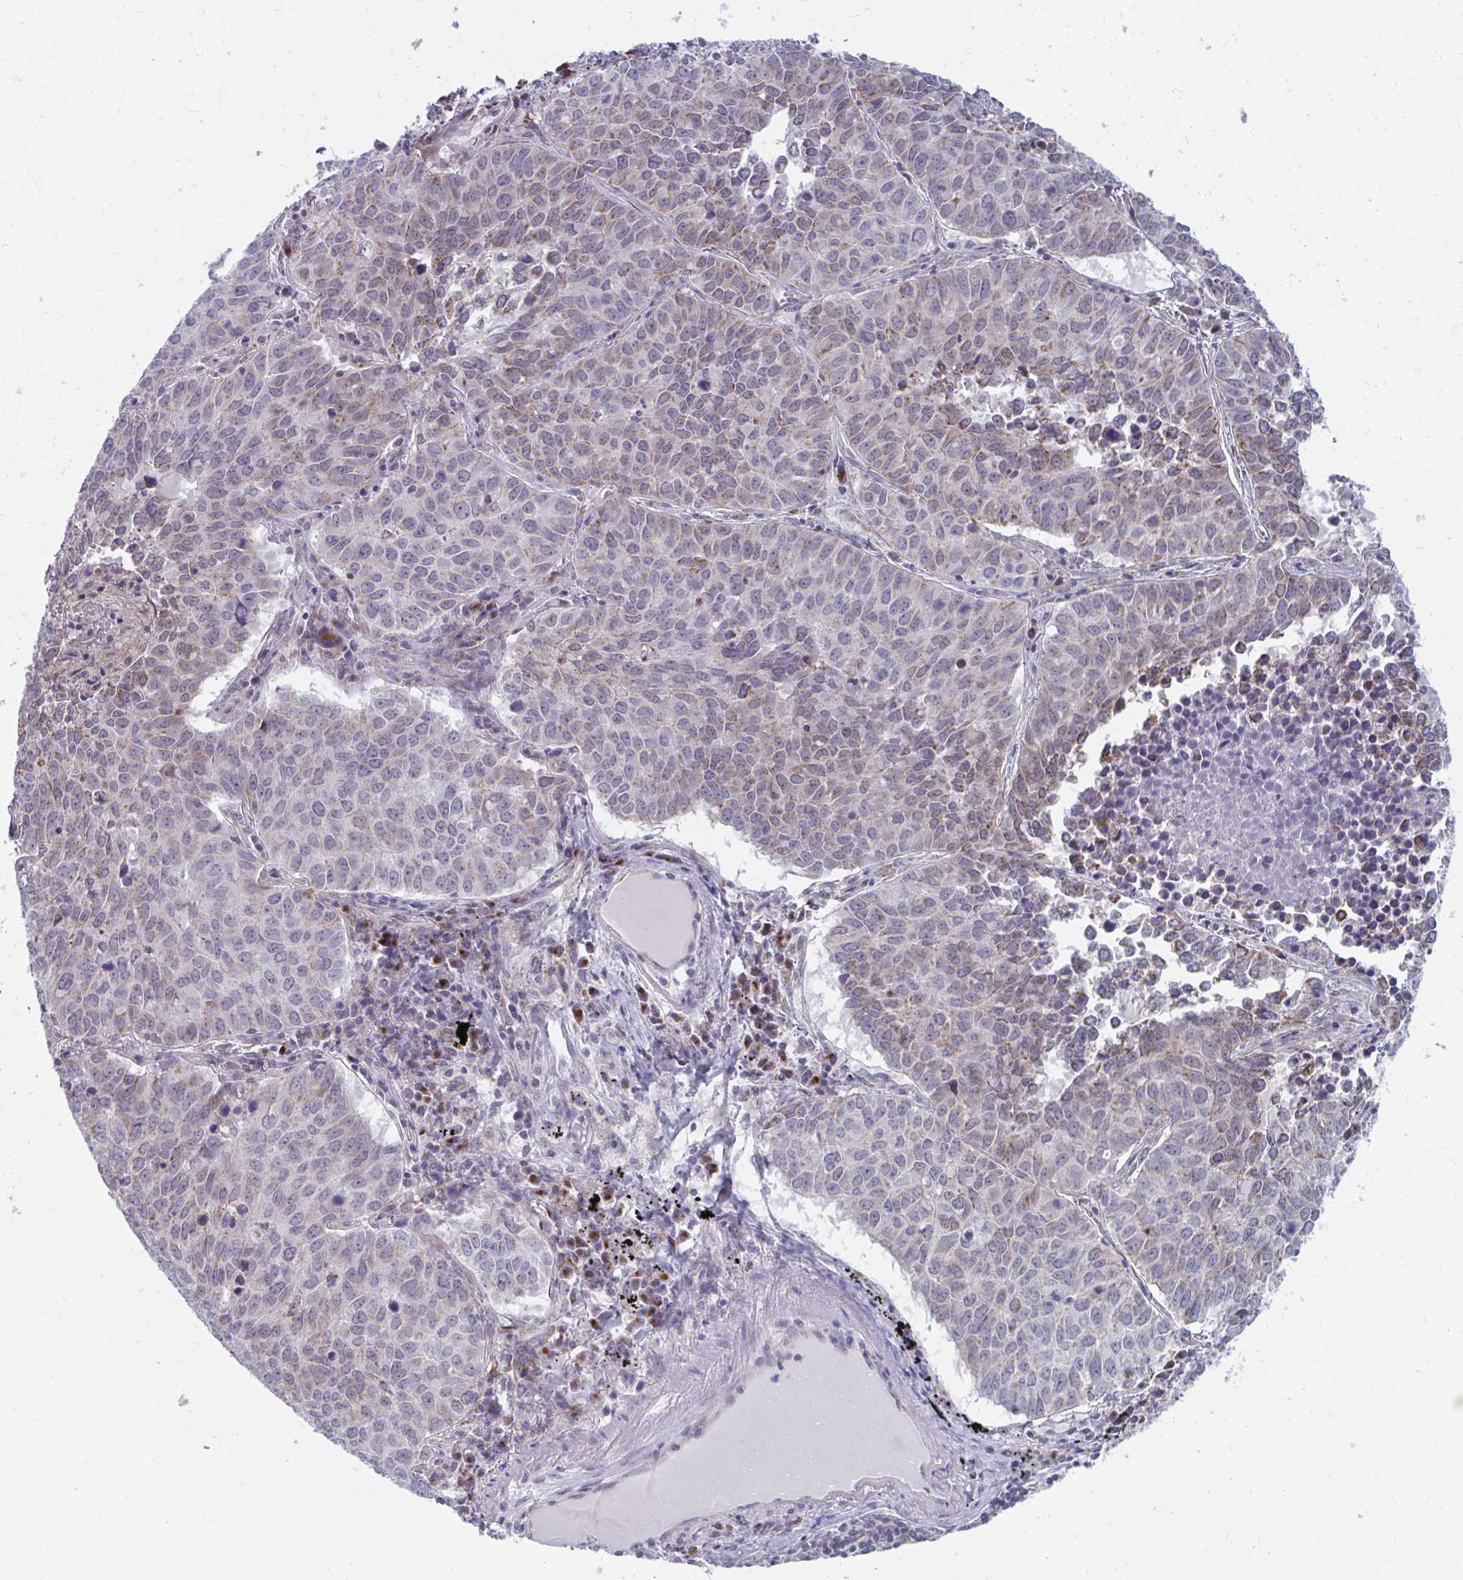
{"staining": {"intensity": "weak", "quantity": "25%-75%", "location": "cytoplasmic/membranous"}, "tissue": "lung cancer", "cell_type": "Tumor cells", "image_type": "cancer", "snomed": [{"axis": "morphology", "description": "Adenocarcinoma, NOS"}, {"axis": "topography", "description": "Lung"}], "caption": "Immunohistochemistry staining of lung cancer (adenocarcinoma), which exhibits low levels of weak cytoplasmic/membranous positivity in approximately 25%-75% of tumor cells indicating weak cytoplasmic/membranous protein expression. The staining was performed using DAB (brown) for protein detection and nuclei were counterstained in hematoxylin (blue).", "gene": "PABIR3", "patient": {"sex": "female", "age": 50}}